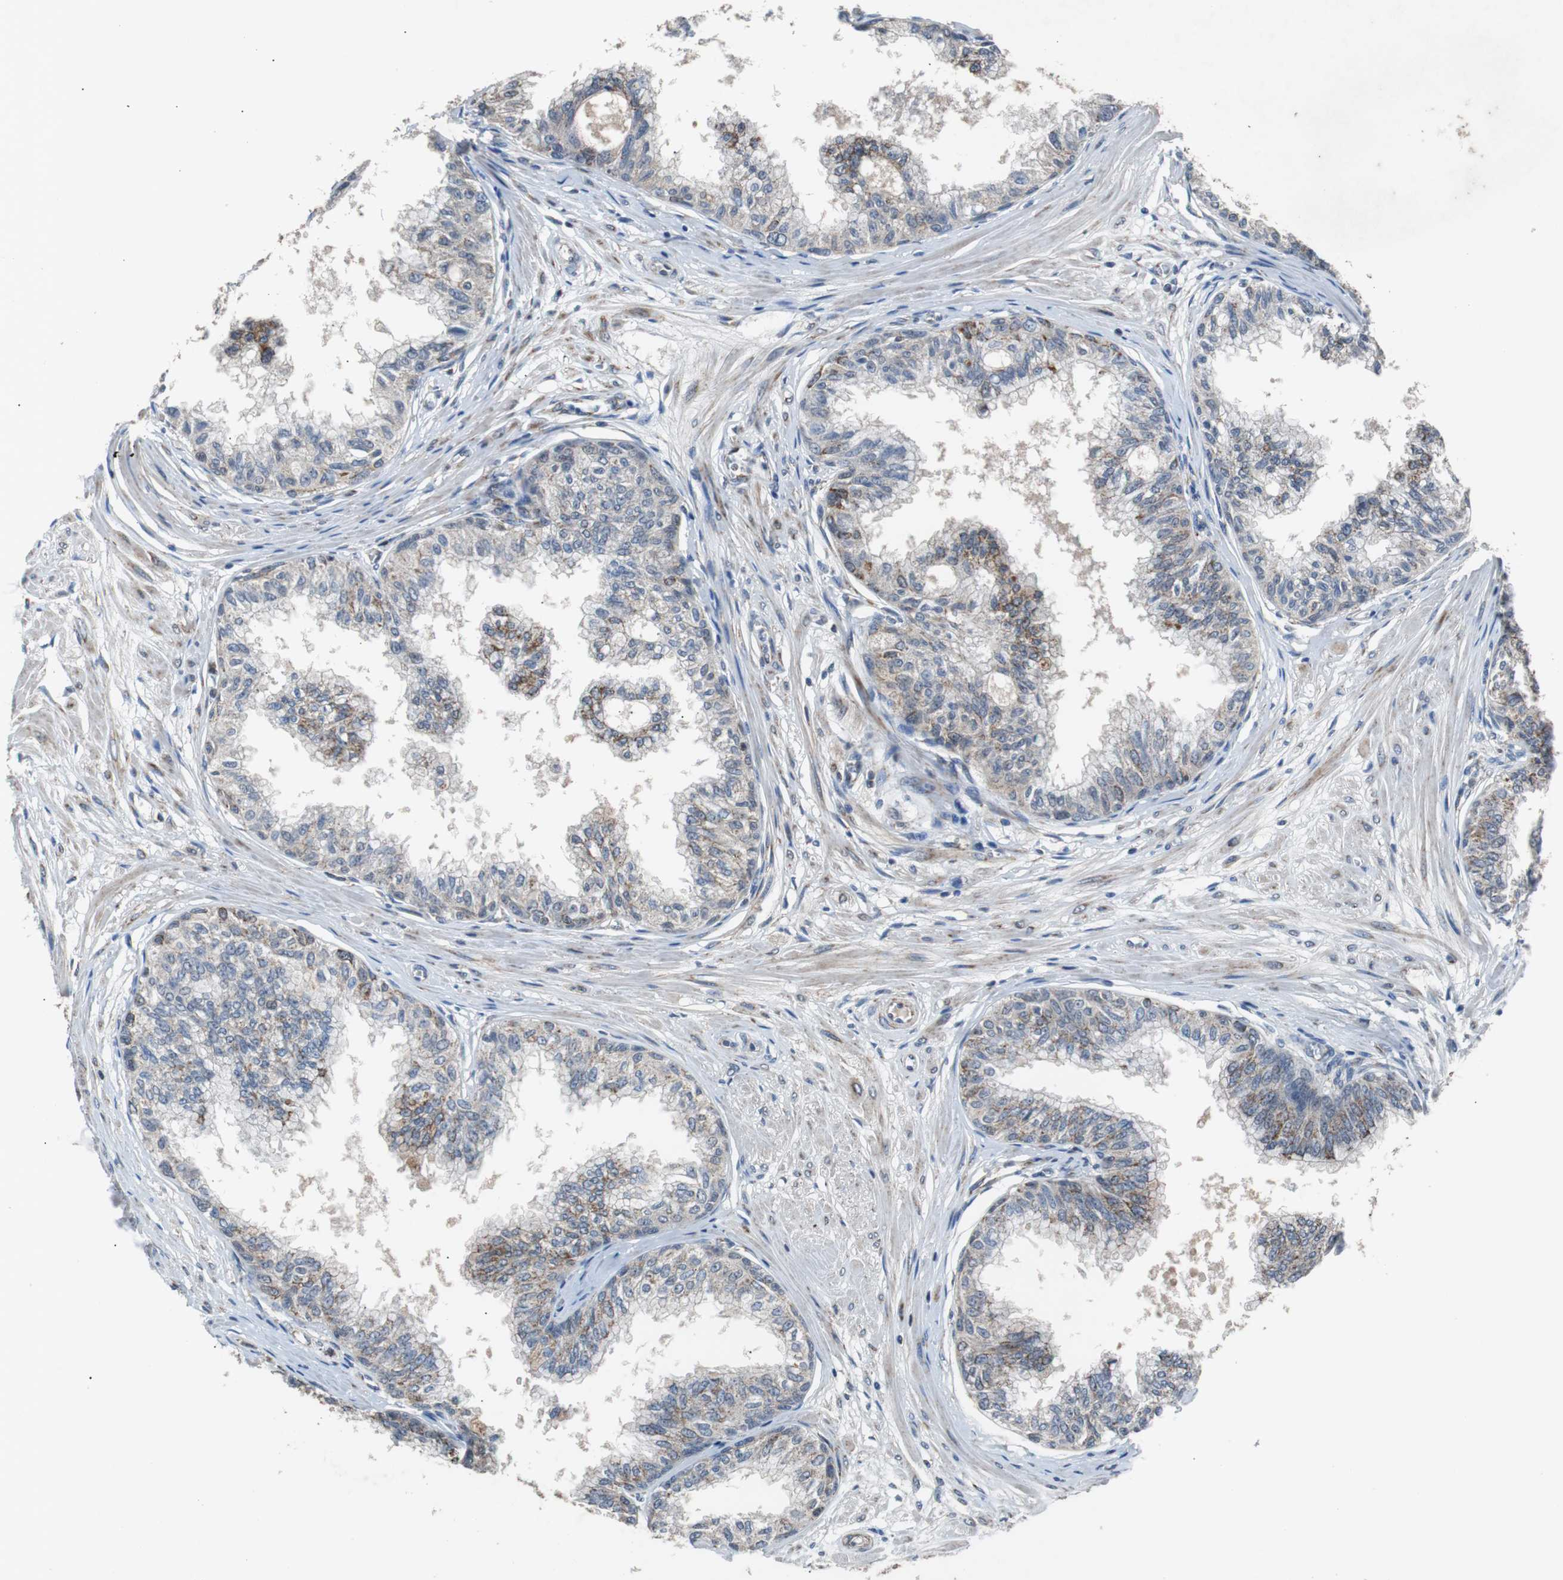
{"staining": {"intensity": "strong", "quantity": ">75%", "location": "cytoplasmic/membranous"}, "tissue": "prostate", "cell_type": "Glandular cells", "image_type": "normal", "snomed": [{"axis": "morphology", "description": "Normal tissue, NOS"}, {"axis": "topography", "description": "Prostate"}, {"axis": "topography", "description": "Seminal veicle"}], "caption": "Prostate stained for a protein (brown) reveals strong cytoplasmic/membranous positive expression in about >75% of glandular cells.", "gene": "PITRM1", "patient": {"sex": "male", "age": 60}}